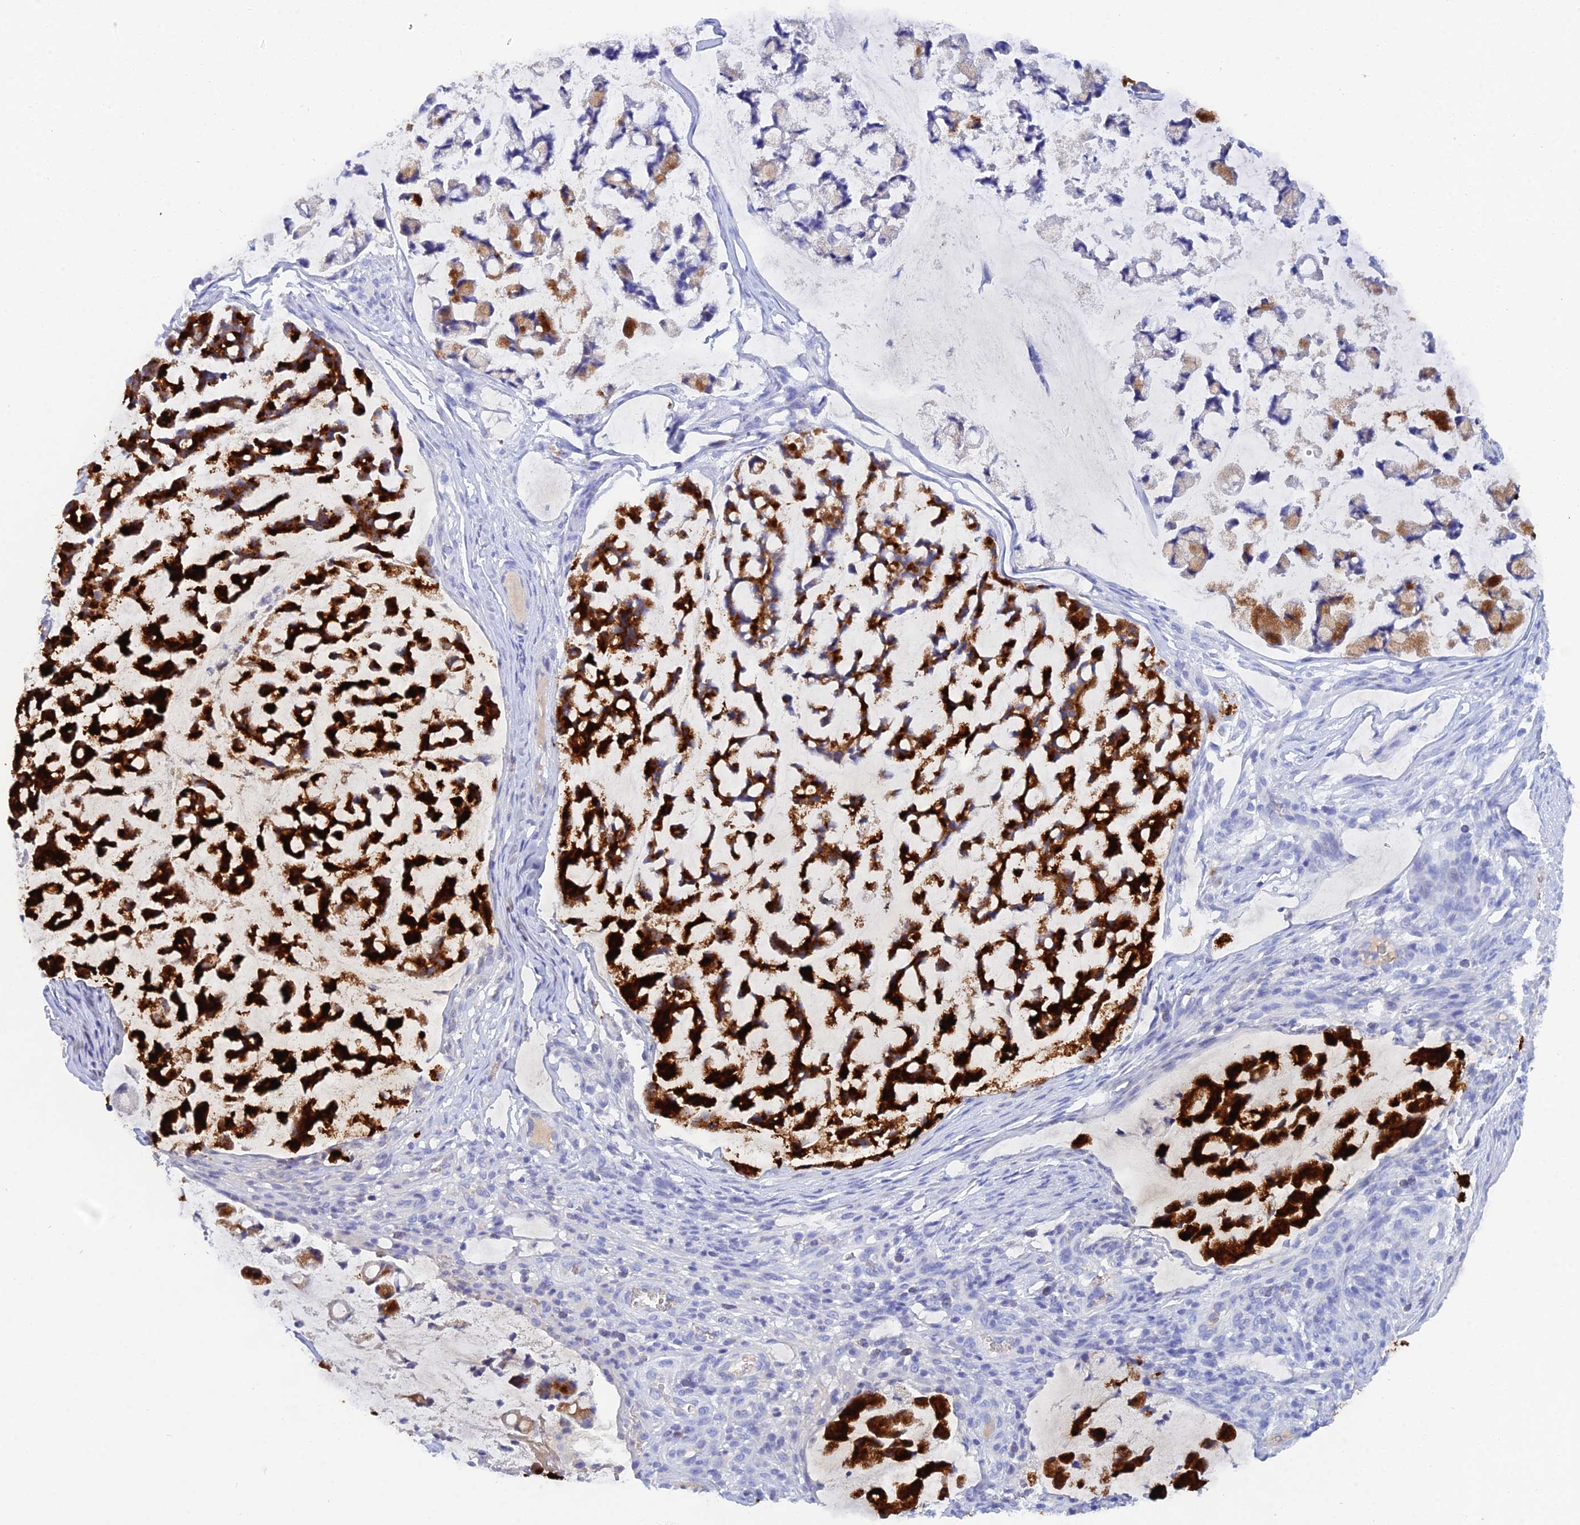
{"staining": {"intensity": "strong", "quantity": ">75%", "location": "cytoplasmic/membranous"}, "tissue": "stomach cancer", "cell_type": "Tumor cells", "image_type": "cancer", "snomed": [{"axis": "morphology", "description": "Adenocarcinoma, NOS"}, {"axis": "topography", "description": "Stomach, lower"}], "caption": "Immunohistochemistry (DAB (3,3'-diaminobenzidine)) staining of human stomach adenocarcinoma displays strong cytoplasmic/membranous protein expression in about >75% of tumor cells. (brown staining indicates protein expression, while blue staining denotes nuclei).", "gene": "REG1A", "patient": {"sex": "male", "age": 67}}